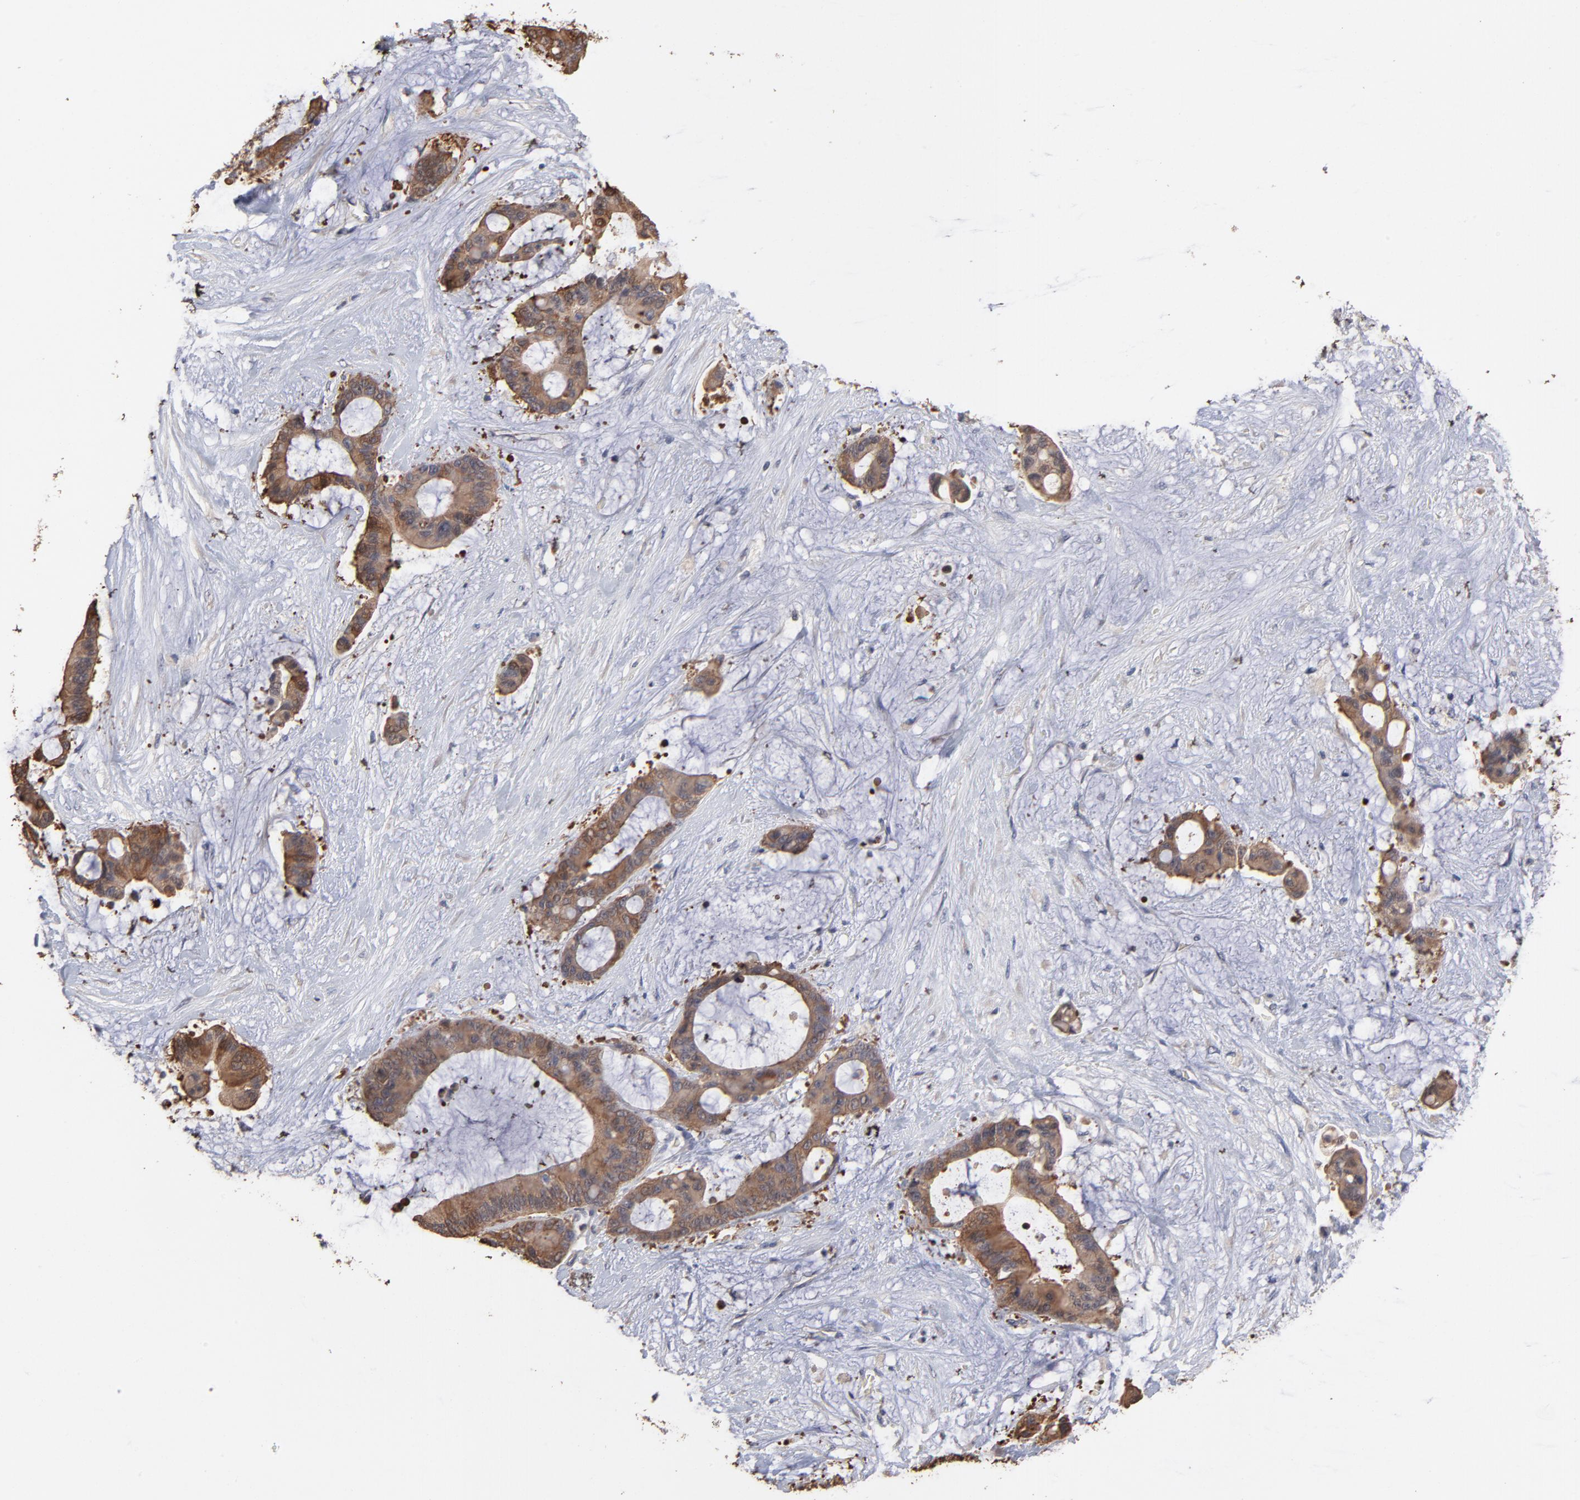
{"staining": {"intensity": "moderate", "quantity": ">75%", "location": "cytoplasmic/membranous"}, "tissue": "liver cancer", "cell_type": "Tumor cells", "image_type": "cancer", "snomed": [{"axis": "morphology", "description": "Cholangiocarcinoma"}, {"axis": "topography", "description": "Liver"}], "caption": "Immunohistochemical staining of human liver cholangiocarcinoma demonstrates moderate cytoplasmic/membranous protein positivity in approximately >75% of tumor cells. The staining was performed using DAB to visualize the protein expression in brown, while the nuclei were stained in blue with hematoxylin (Magnification: 20x).", "gene": "TANGO2", "patient": {"sex": "female", "age": 73}}